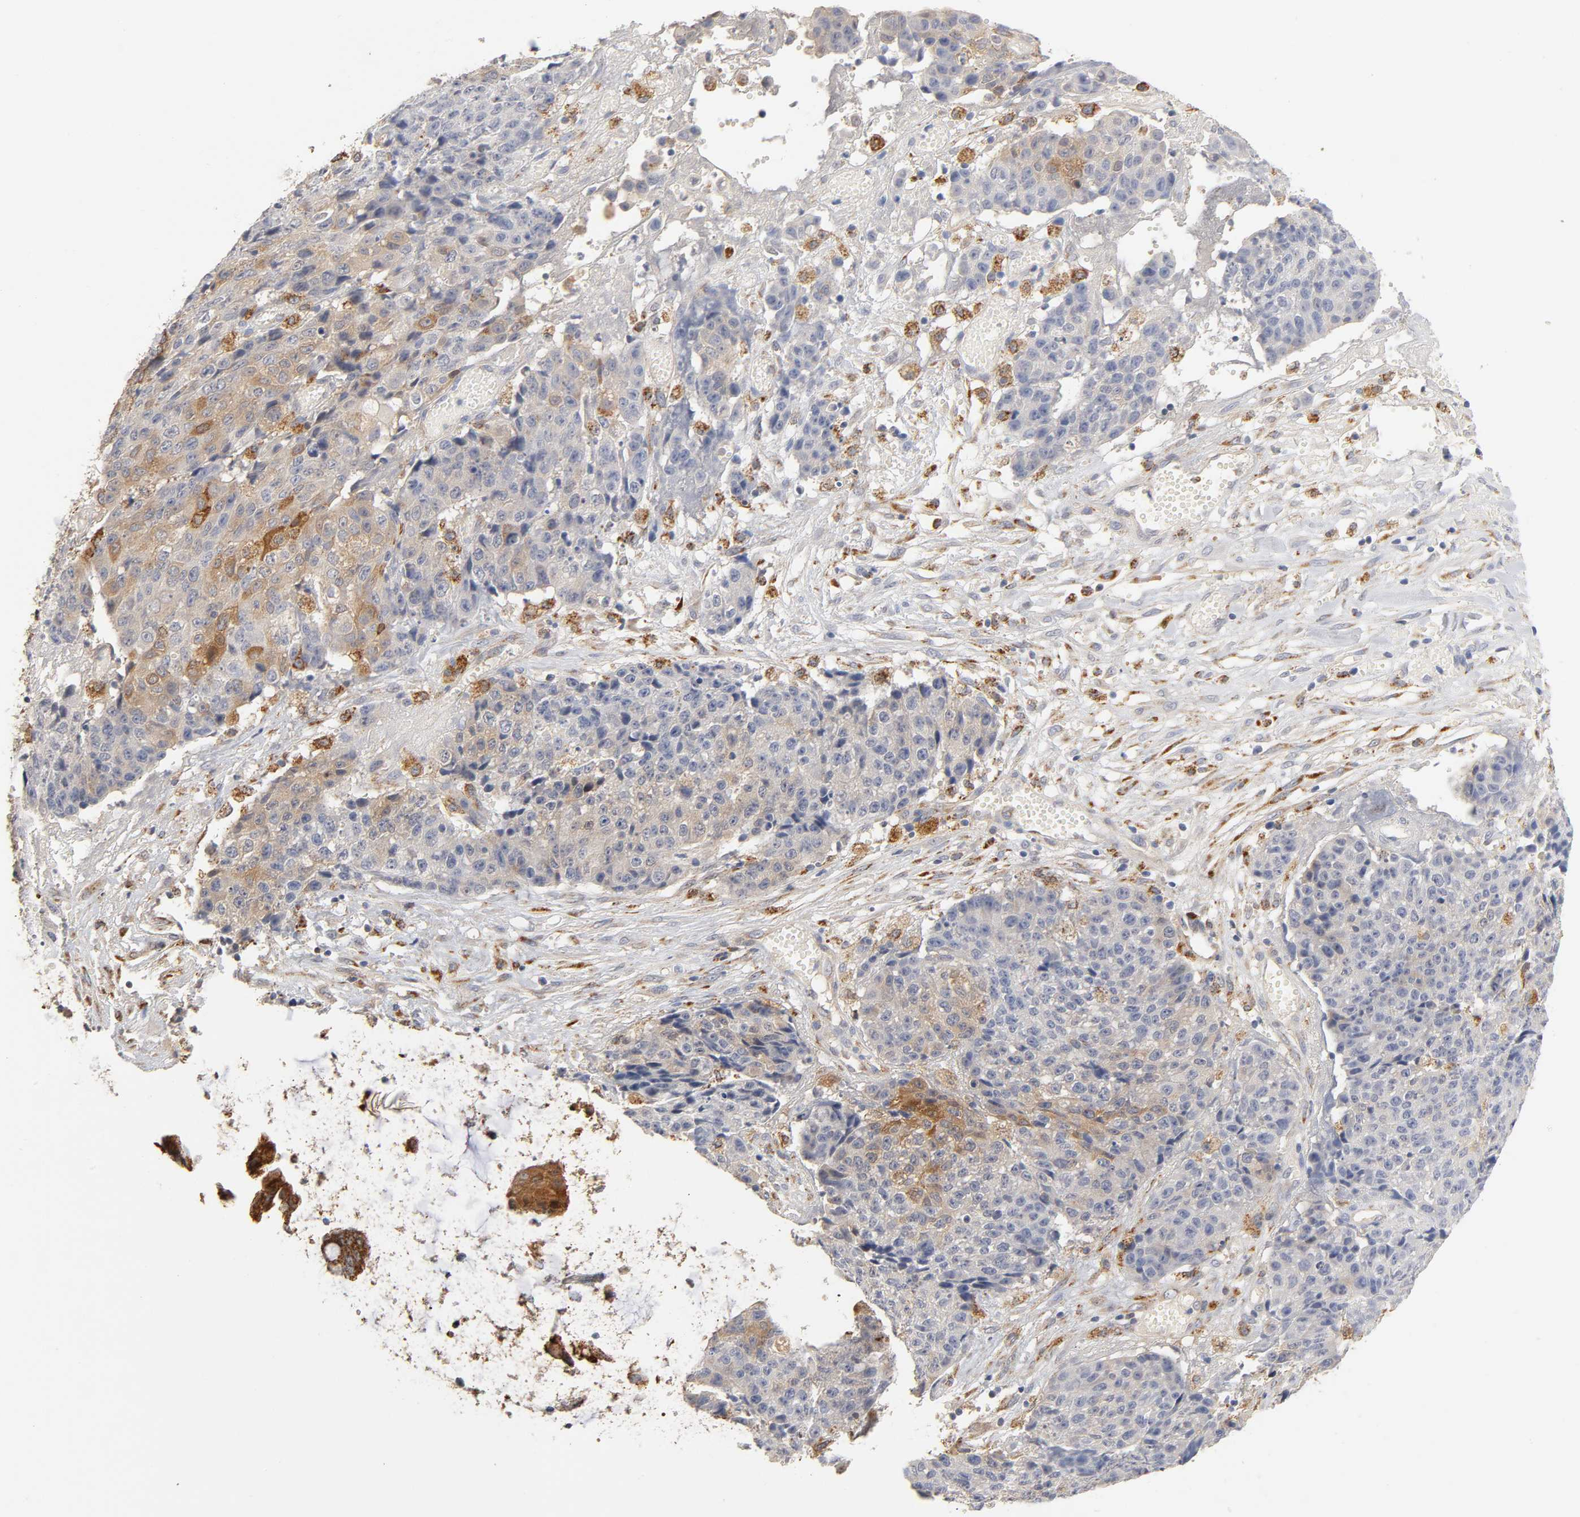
{"staining": {"intensity": "moderate", "quantity": "25%-75%", "location": "cytoplasmic/membranous"}, "tissue": "ovarian cancer", "cell_type": "Tumor cells", "image_type": "cancer", "snomed": [{"axis": "morphology", "description": "Carcinoma, endometroid"}, {"axis": "topography", "description": "Ovary"}], "caption": "Immunohistochemistry histopathology image of neoplastic tissue: endometroid carcinoma (ovarian) stained using immunohistochemistry reveals medium levels of moderate protein expression localized specifically in the cytoplasmic/membranous of tumor cells, appearing as a cytoplasmic/membranous brown color.", "gene": "ISG15", "patient": {"sex": "female", "age": 42}}